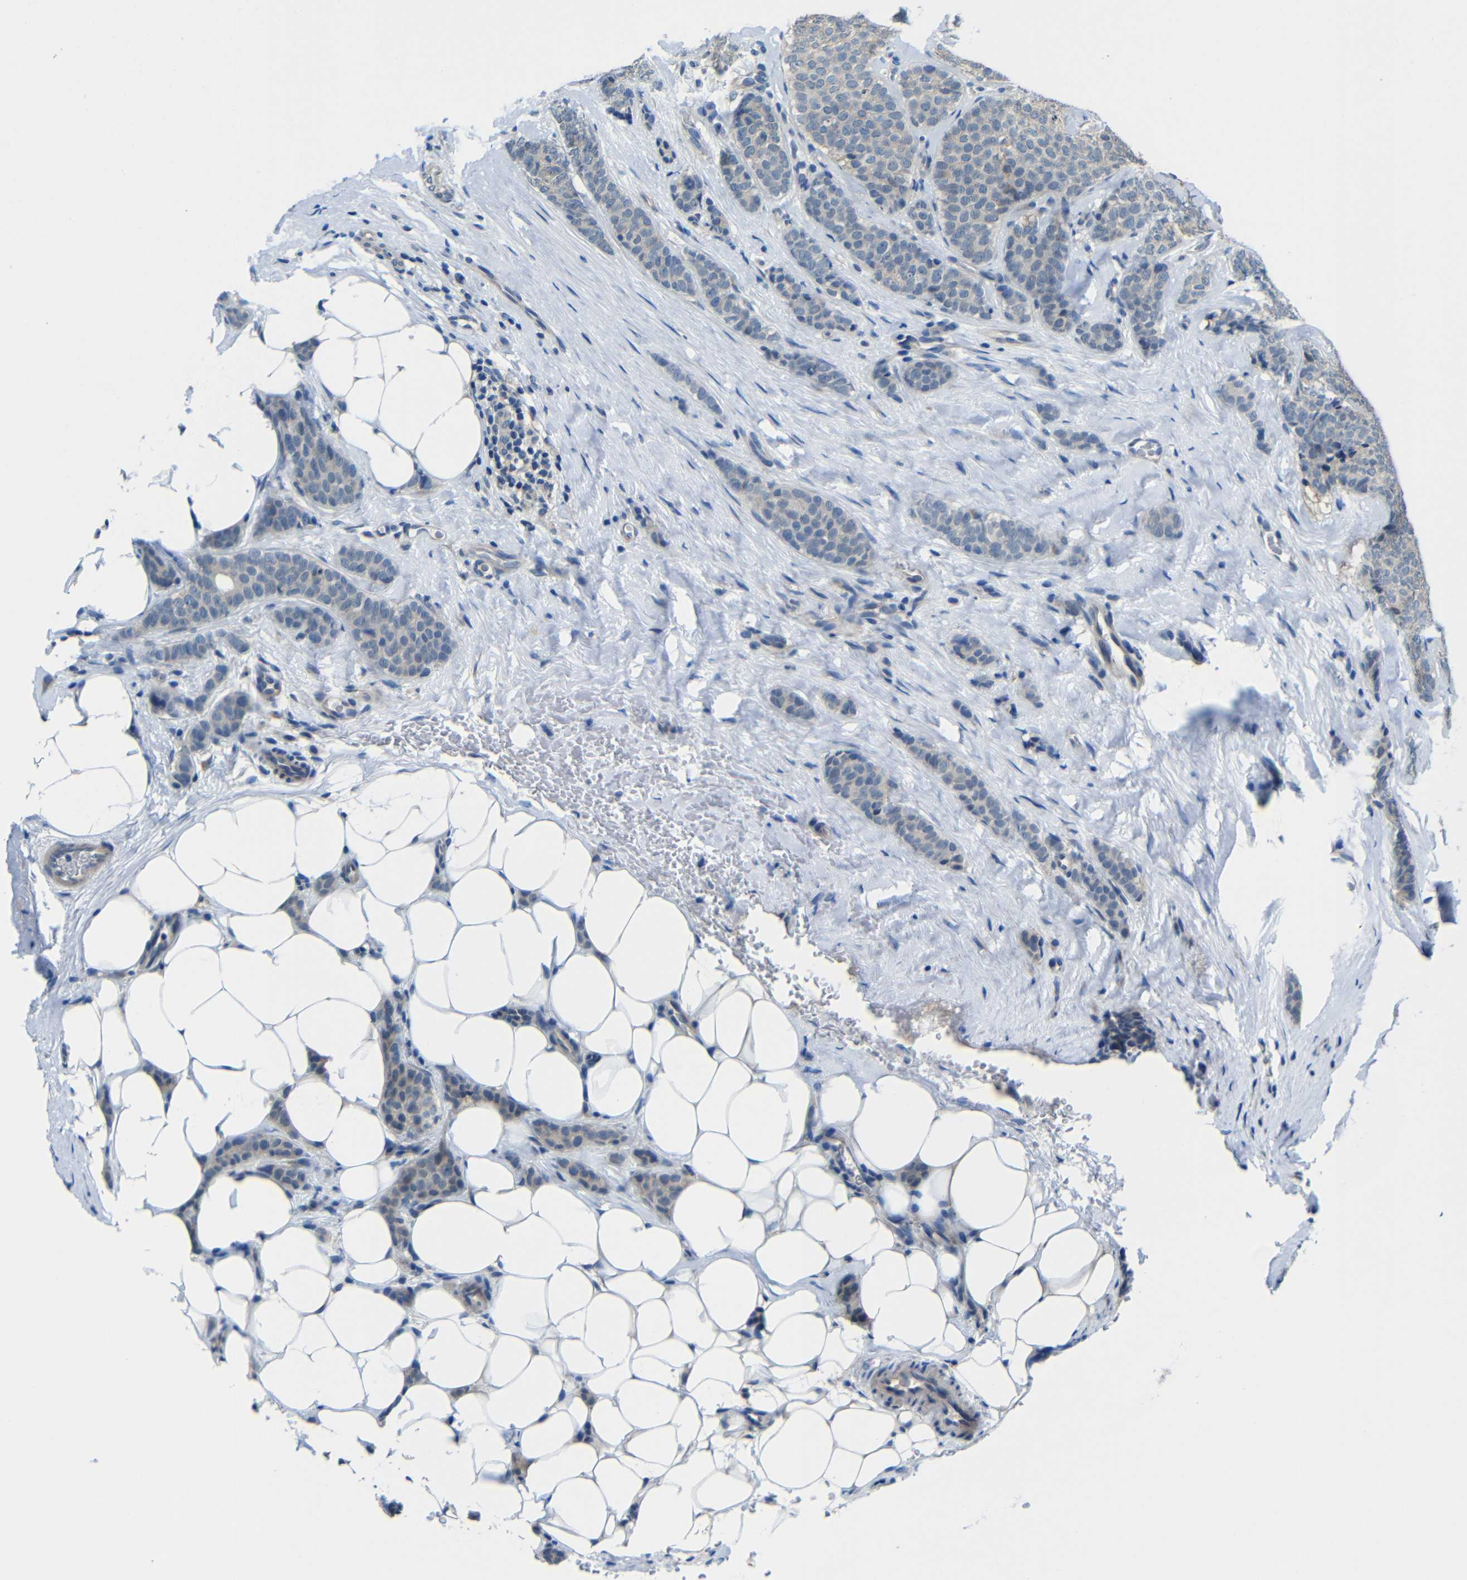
{"staining": {"intensity": "negative", "quantity": "none", "location": "none"}, "tissue": "breast cancer", "cell_type": "Tumor cells", "image_type": "cancer", "snomed": [{"axis": "morphology", "description": "Lobular carcinoma"}, {"axis": "topography", "description": "Skin"}, {"axis": "topography", "description": "Breast"}], "caption": "Tumor cells are negative for brown protein staining in breast cancer.", "gene": "ZNF90", "patient": {"sex": "female", "age": 46}}